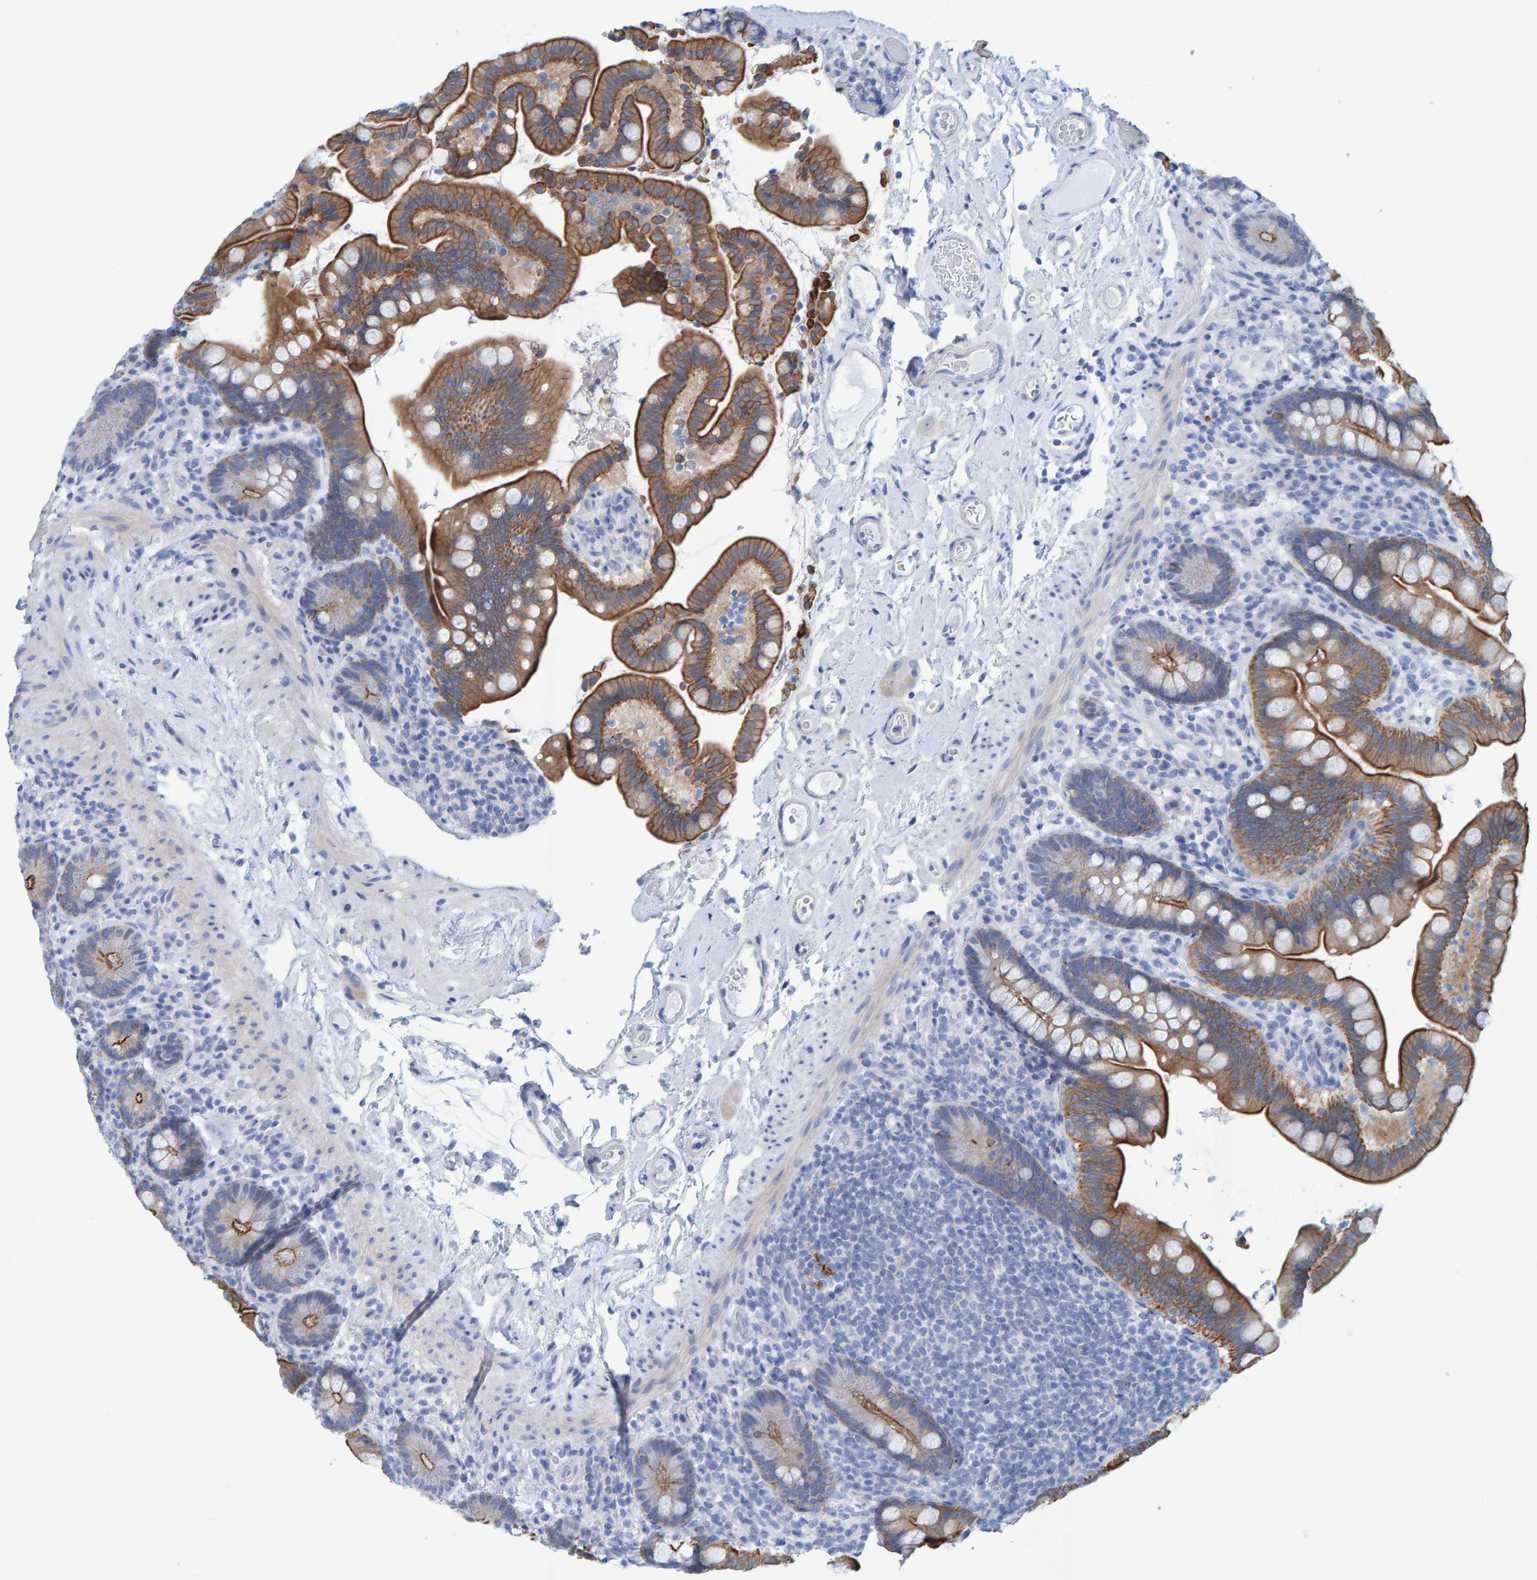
{"staining": {"intensity": "negative", "quantity": "none", "location": "none"}, "tissue": "colon", "cell_type": "Endothelial cells", "image_type": "normal", "snomed": [{"axis": "morphology", "description": "Normal tissue, NOS"}, {"axis": "topography", "description": "Smooth muscle"}, {"axis": "topography", "description": "Colon"}], "caption": "DAB (3,3'-diaminobenzidine) immunohistochemical staining of unremarkable human colon exhibits no significant staining in endothelial cells.", "gene": "JAKMIP3", "patient": {"sex": "male", "age": 73}}